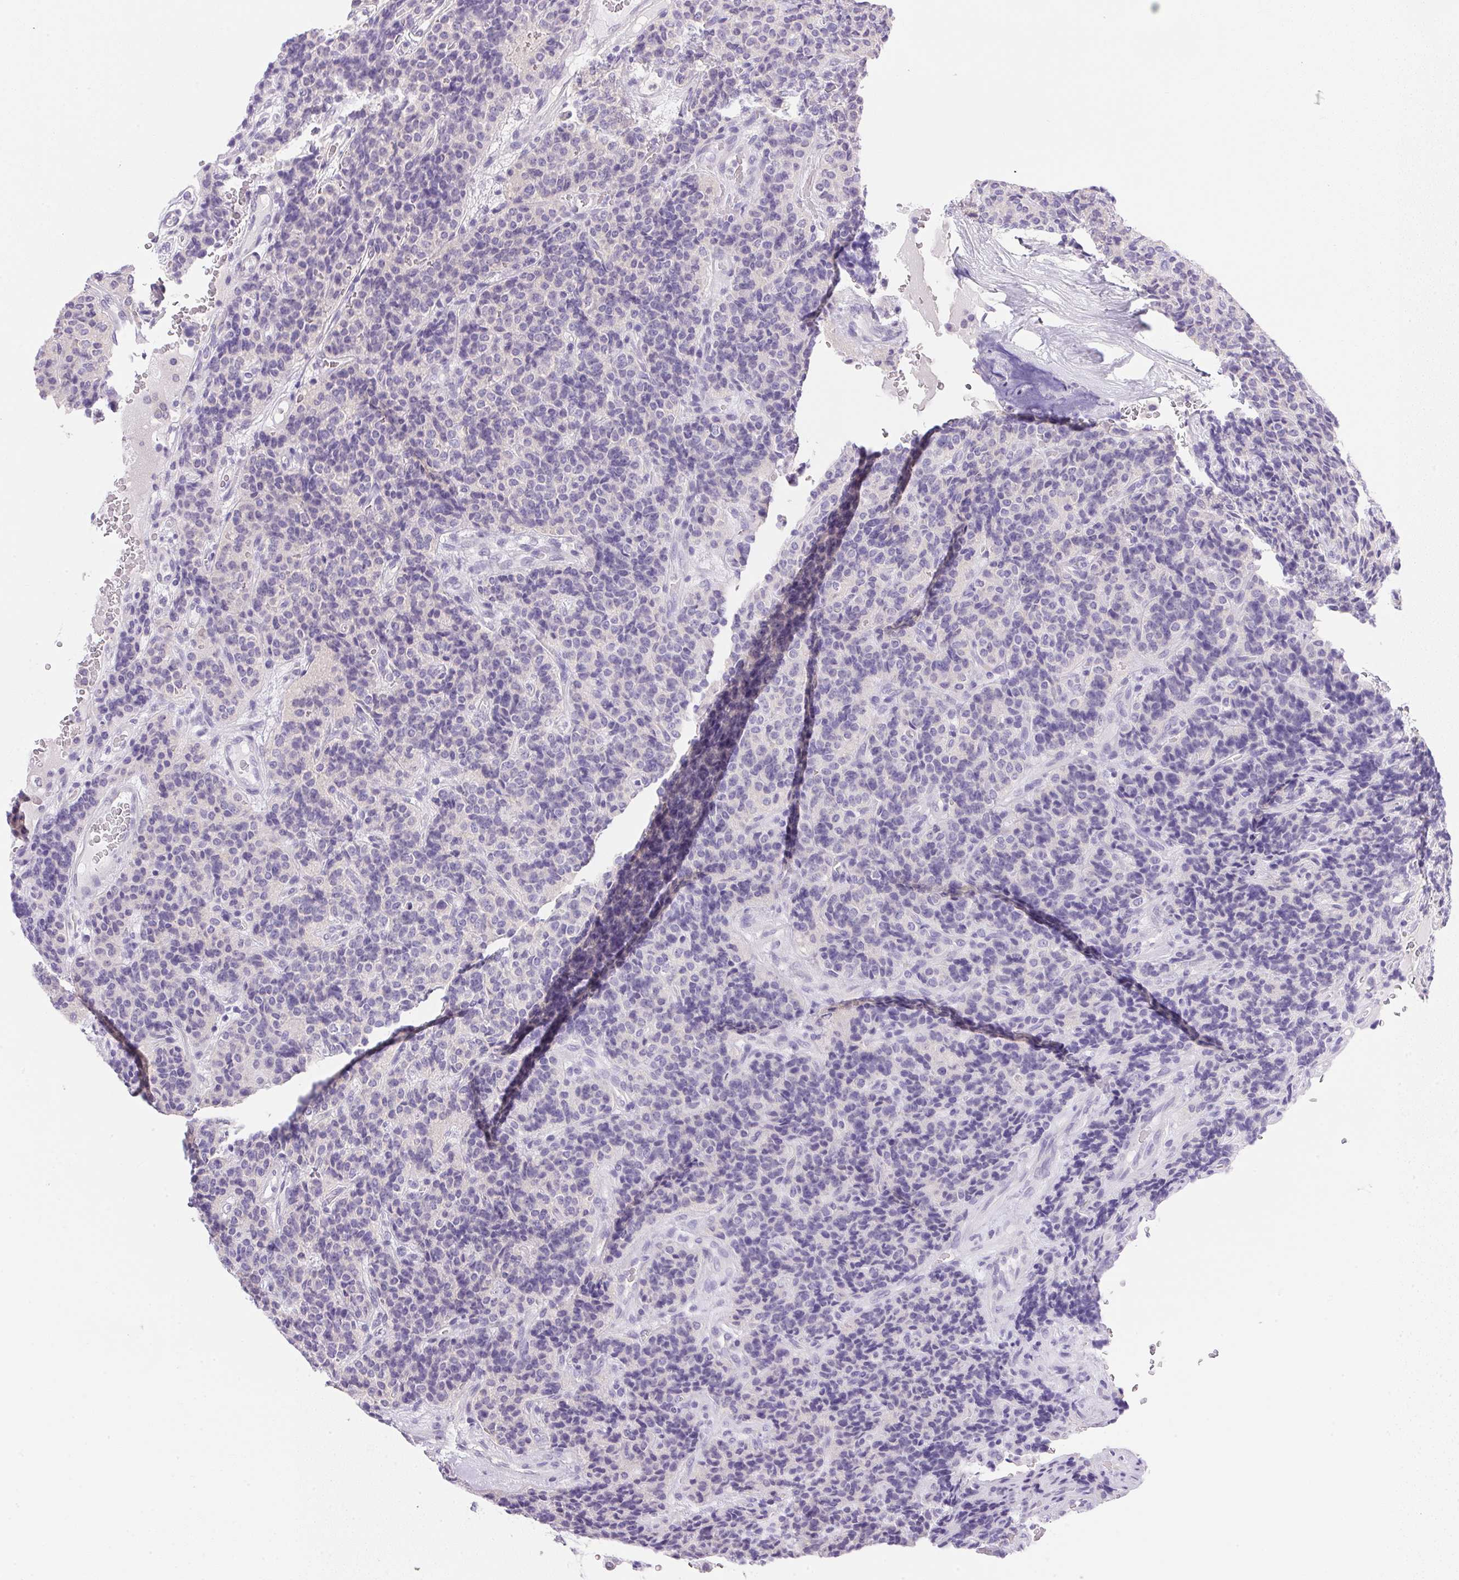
{"staining": {"intensity": "negative", "quantity": "none", "location": "none"}, "tissue": "carcinoid", "cell_type": "Tumor cells", "image_type": "cancer", "snomed": [{"axis": "morphology", "description": "Carcinoid, malignant, NOS"}, {"axis": "topography", "description": "Pancreas"}], "caption": "A micrograph of human carcinoid (malignant) is negative for staining in tumor cells.", "gene": "ATP6V0A4", "patient": {"sex": "male", "age": 36}}